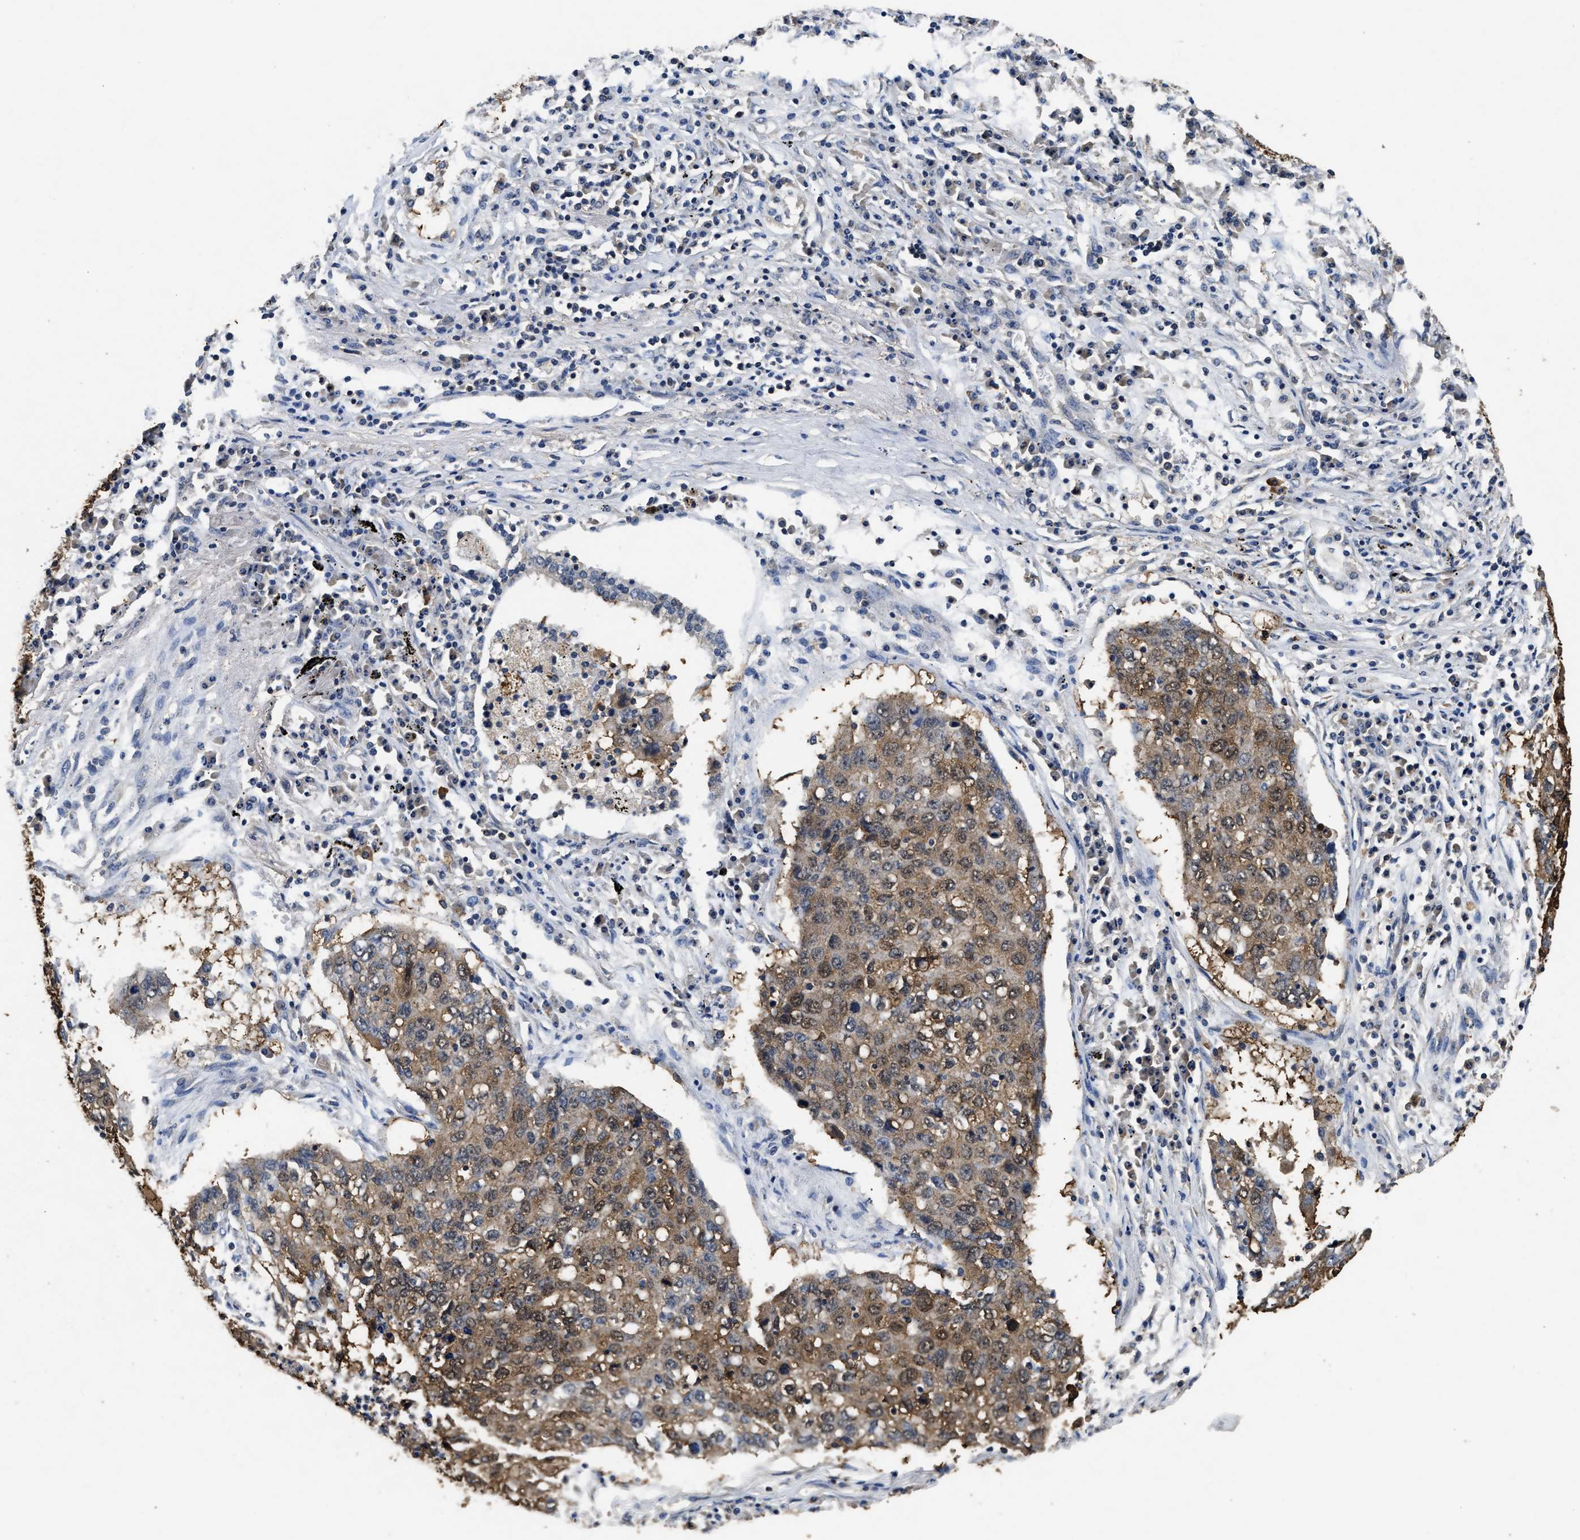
{"staining": {"intensity": "moderate", "quantity": "25%-75%", "location": "cytoplasmic/membranous,nuclear"}, "tissue": "lung cancer", "cell_type": "Tumor cells", "image_type": "cancer", "snomed": [{"axis": "morphology", "description": "Squamous cell carcinoma, NOS"}, {"axis": "topography", "description": "Lung"}], "caption": "IHC (DAB) staining of human lung cancer (squamous cell carcinoma) demonstrates moderate cytoplasmic/membranous and nuclear protein positivity in about 25%-75% of tumor cells.", "gene": "ACAT2", "patient": {"sex": "female", "age": 63}}